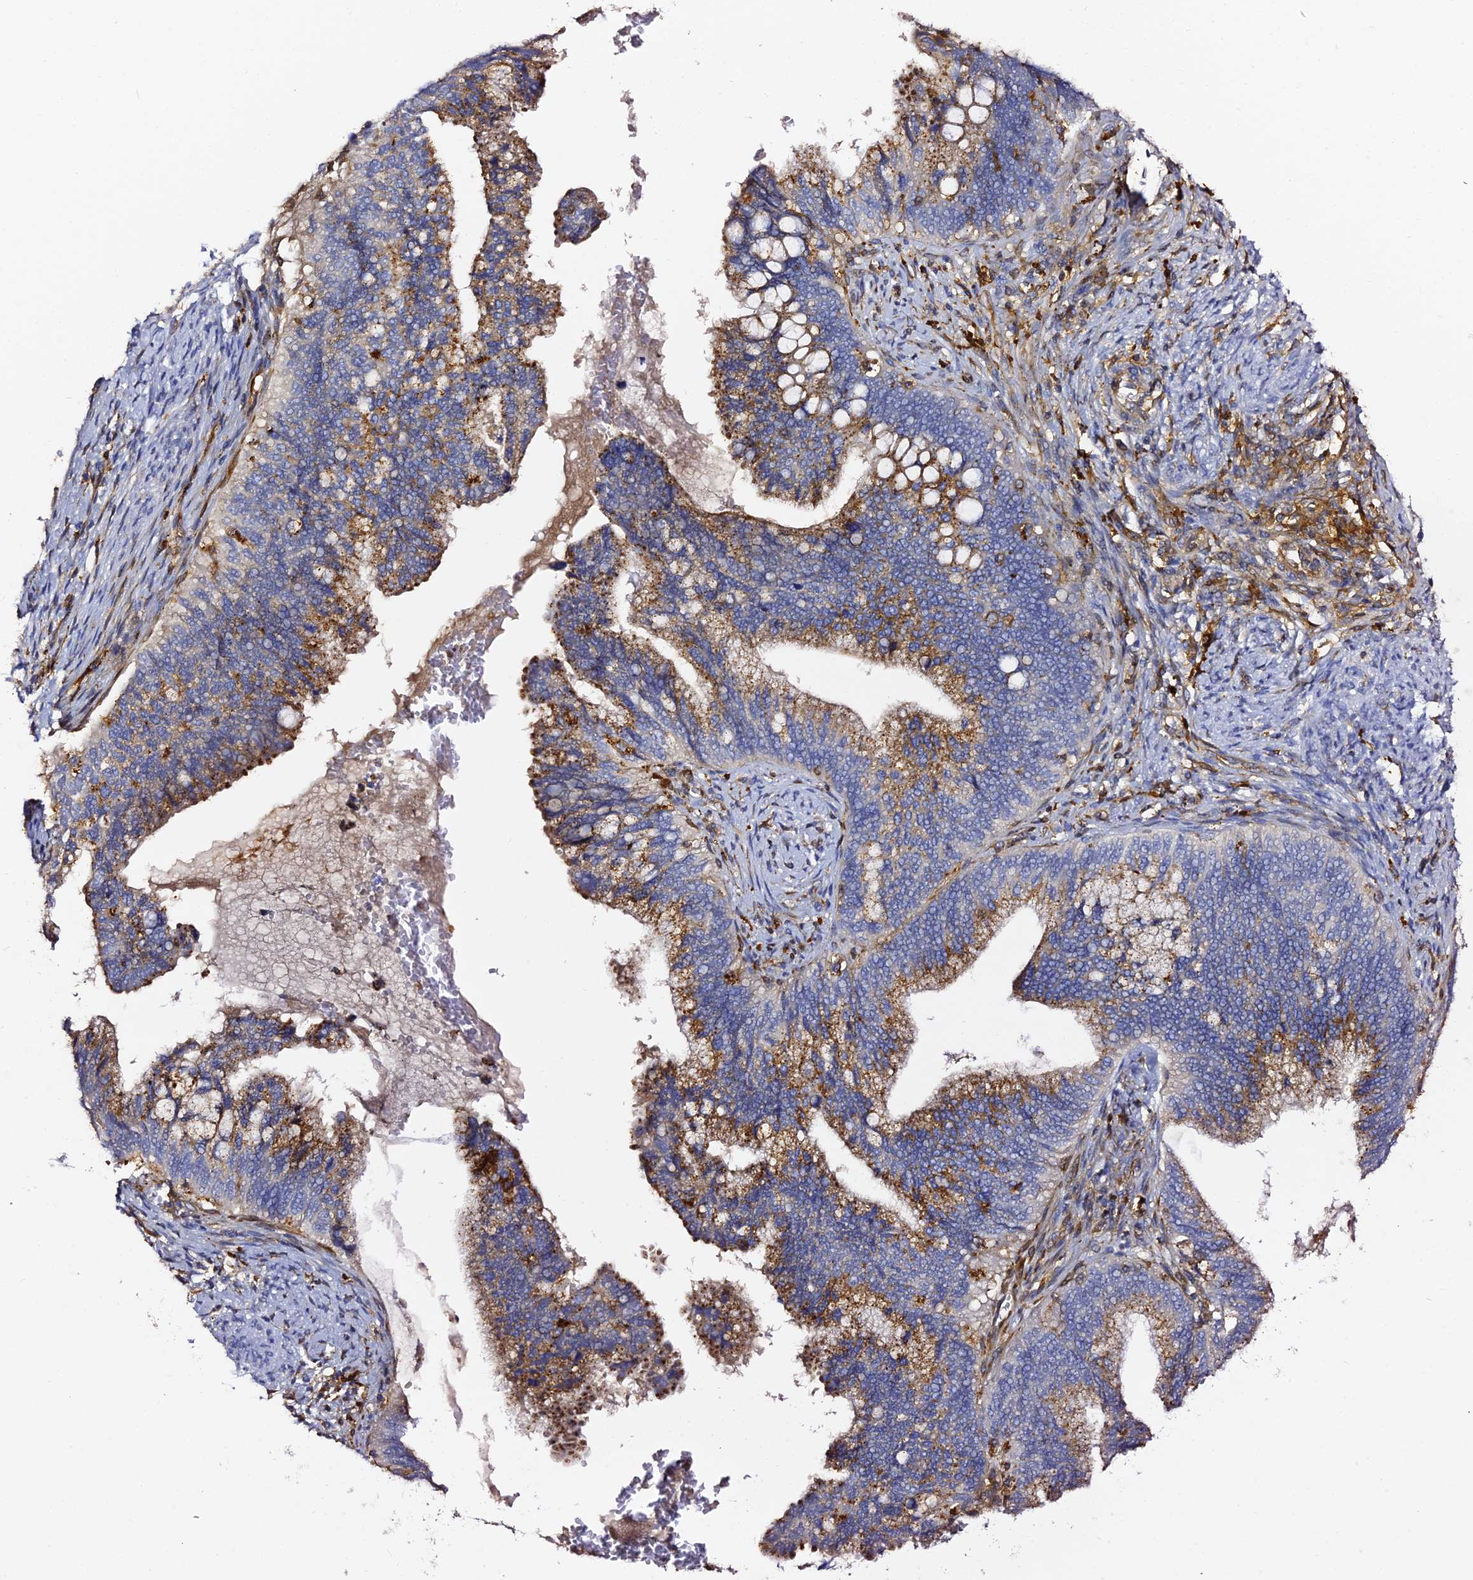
{"staining": {"intensity": "moderate", "quantity": "25%-75%", "location": "cytoplasmic/membranous"}, "tissue": "cervical cancer", "cell_type": "Tumor cells", "image_type": "cancer", "snomed": [{"axis": "morphology", "description": "Adenocarcinoma, NOS"}, {"axis": "topography", "description": "Cervix"}], "caption": "An image of cervical adenocarcinoma stained for a protein demonstrates moderate cytoplasmic/membranous brown staining in tumor cells.", "gene": "TRPV2", "patient": {"sex": "female", "age": 42}}